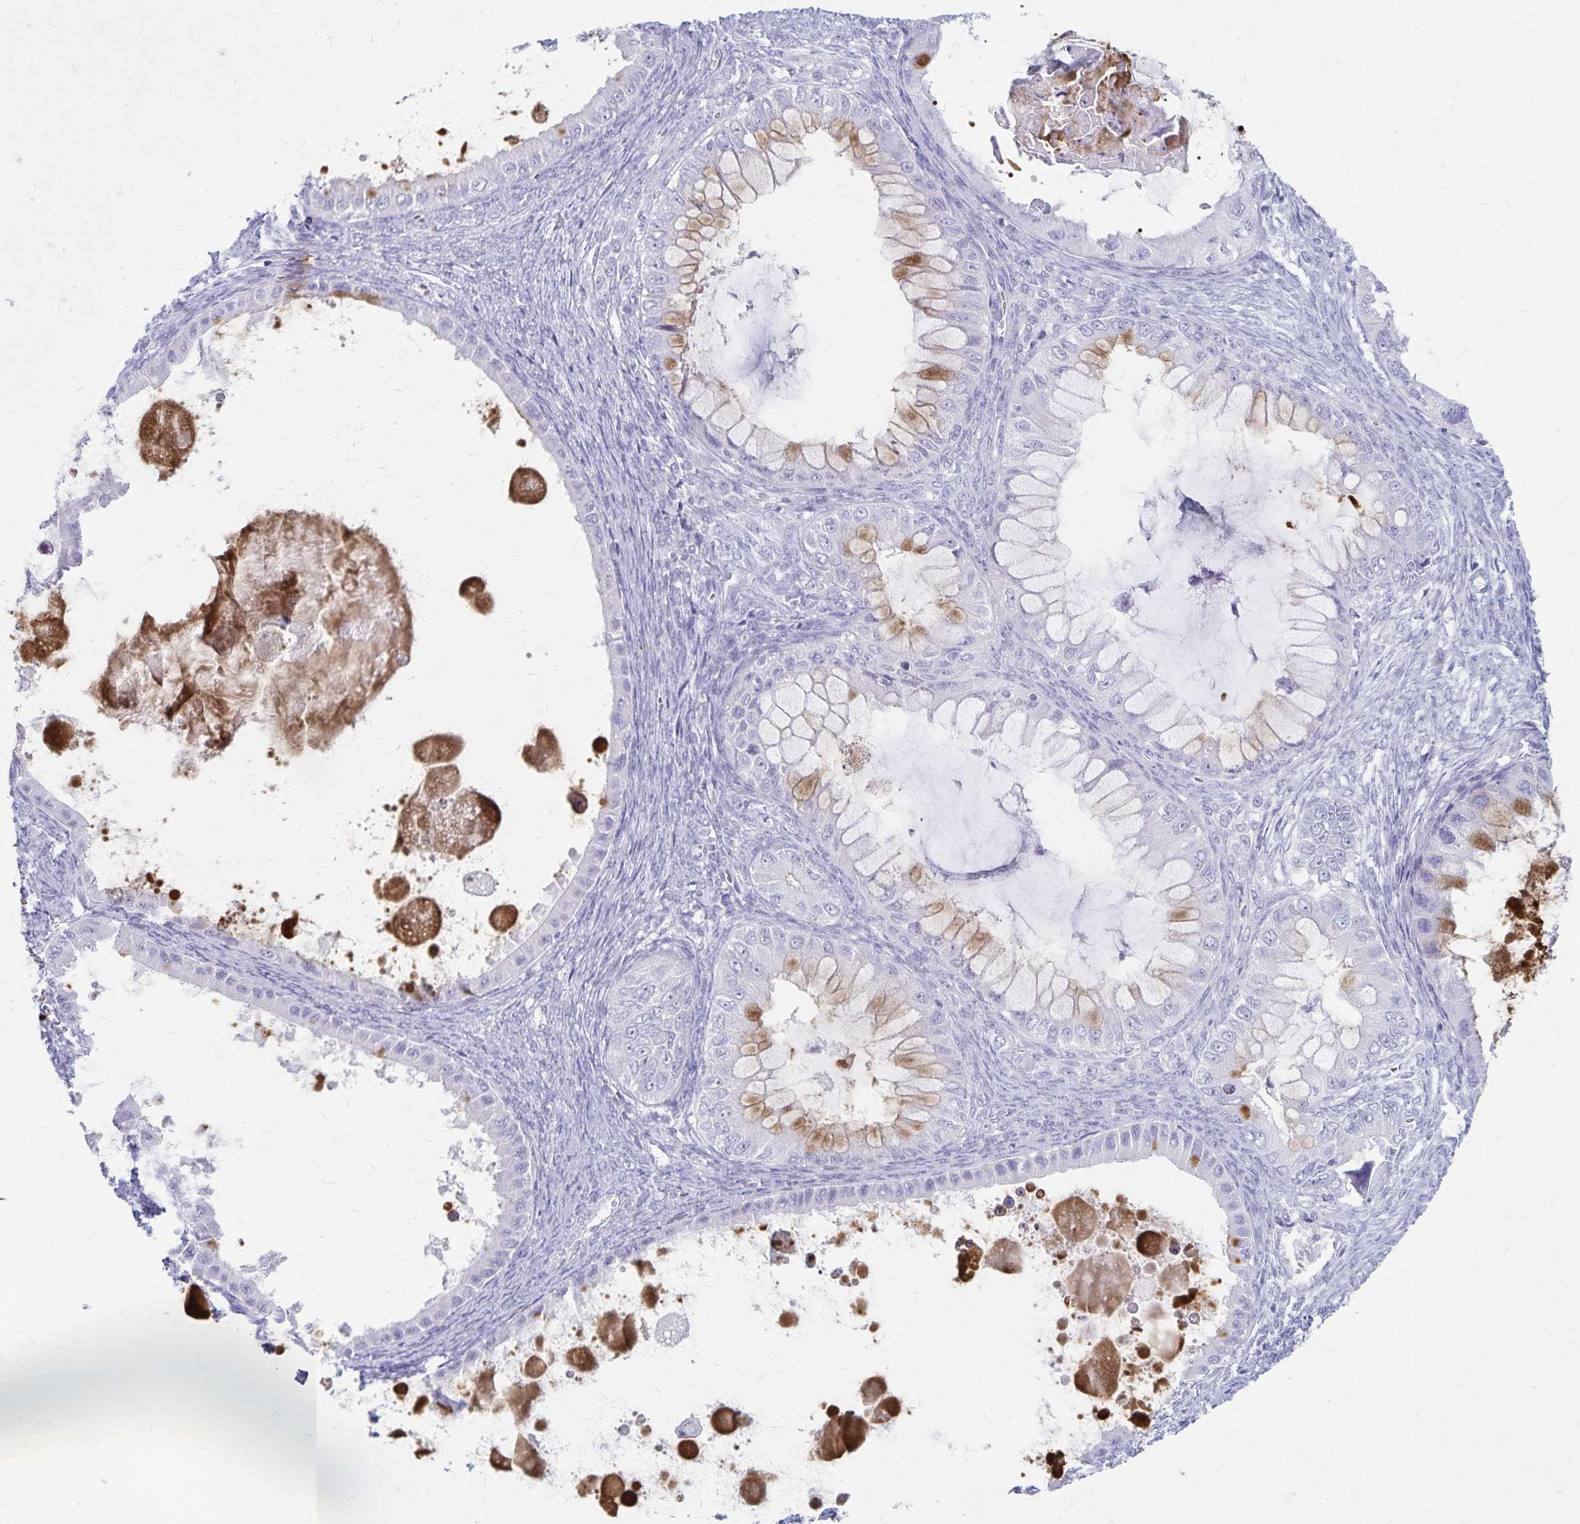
{"staining": {"intensity": "moderate", "quantity": "<25%", "location": "cytoplasmic/membranous"}, "tissue": "ovarian cancer", "cell_type": "Tumor cells", "image_type": "cancer", "snomed": [{"axis": "morphology", "description": "Cystadenocarcinoma, mucinous, NOS"}, {"axis": "topography", "description": "Ovary"}], "caption": "This image demonstrates immunohistochemistry (IHC) staining of ovarian mucinous cystadenocarcinoma, with low moderate cytoplasmic/membranous staining in approximately <25% of tumor cells.", "gene": "GPBAR1", "patient": {"sex": "female", "age": 64}}